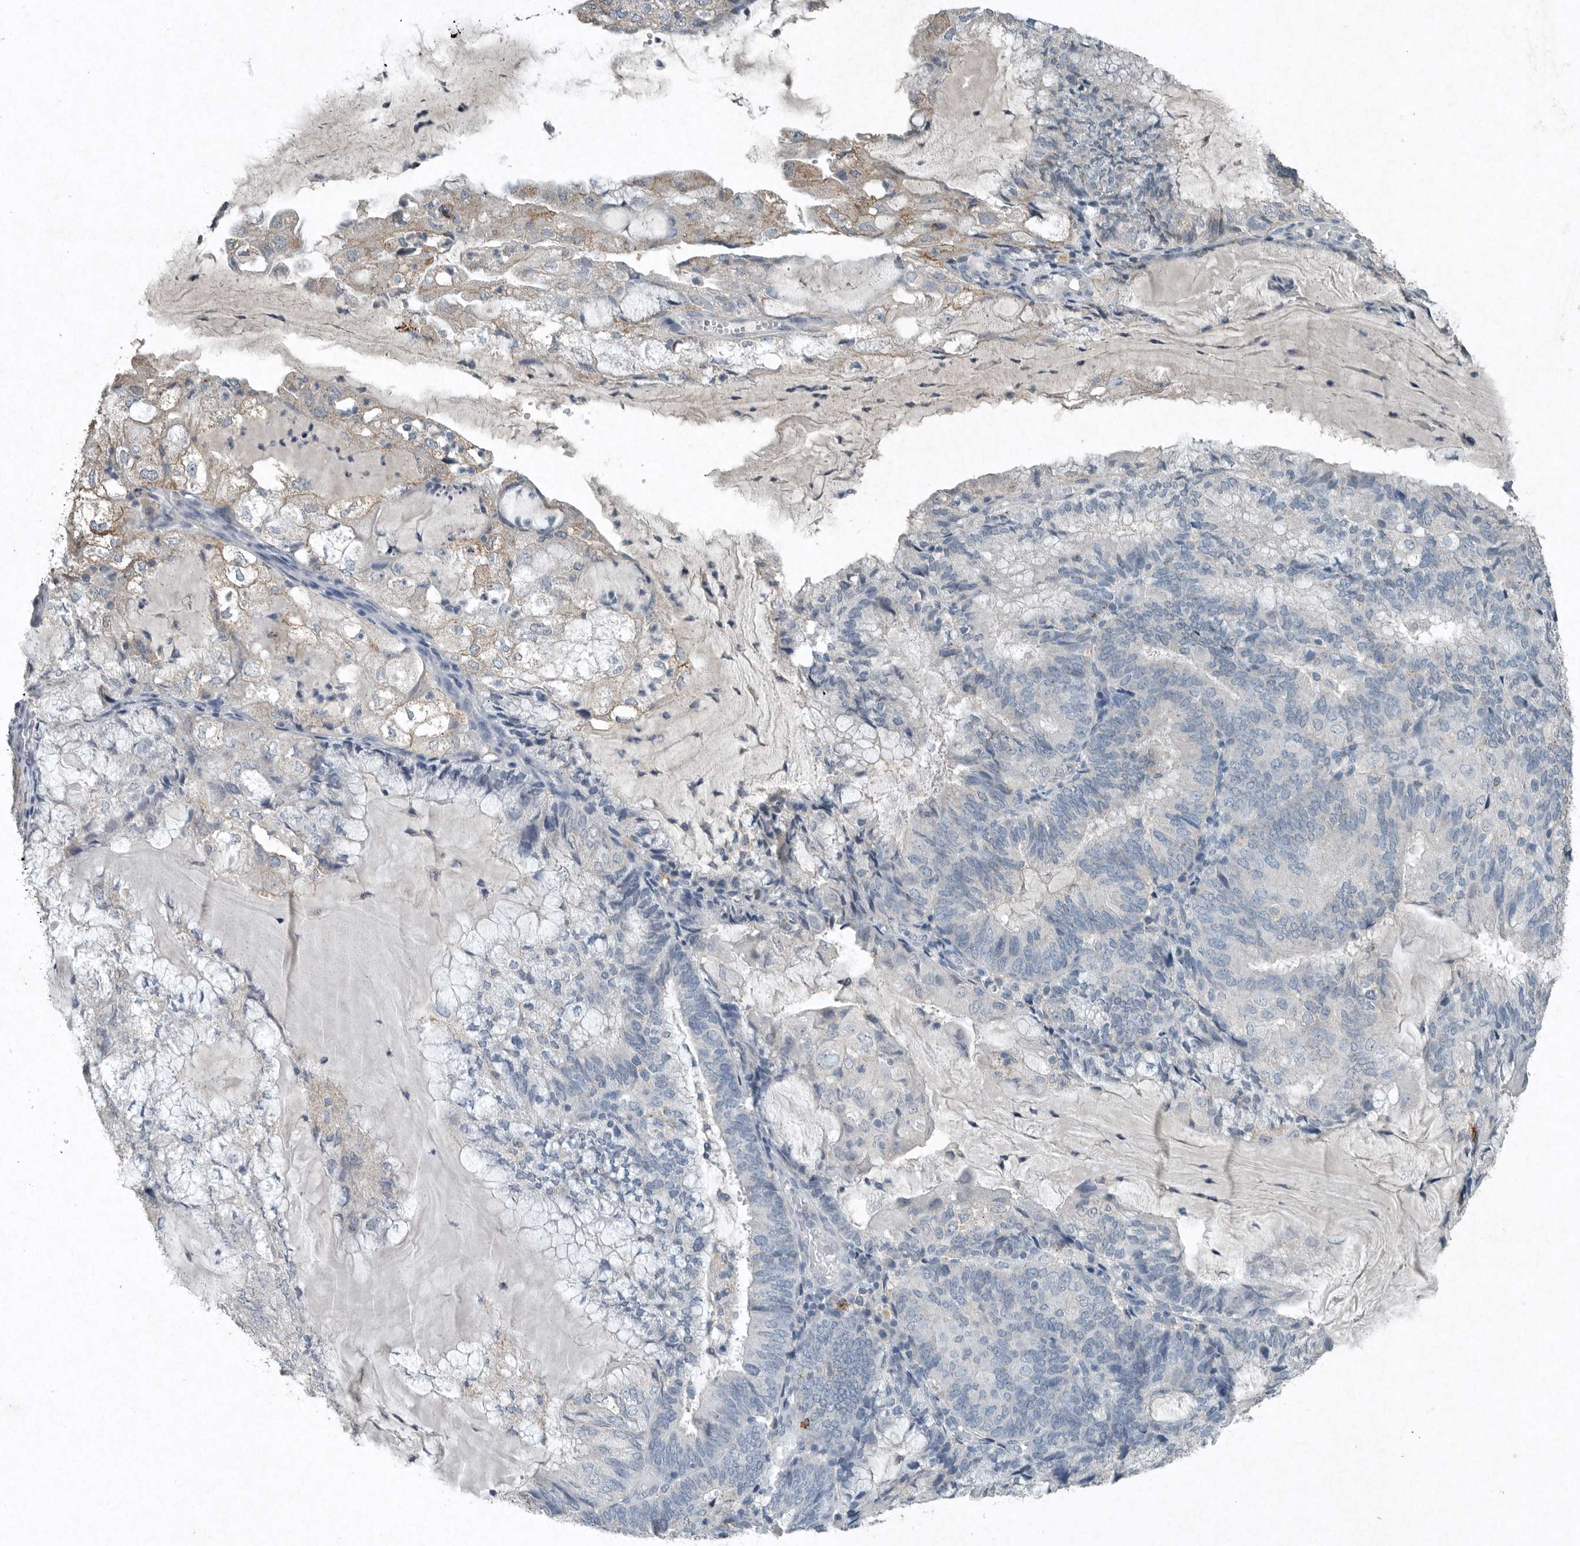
{"staining": {"intensity": "negative", "quantity": "none", "location": "none"}, "tissue": "endometrial cancer", "cell_type": "Tumor cells", "image_type": "cancer", "snomed": [{"axis": "morphology", "description": "Adenocarcinoma, NOS"}, {"axis": "topography", "description": "Endometrium"}], "caption": "Endometrial cancer (adenocarcinoma) was stained to show a protein in brown. There is no significant staining in tumor cells.", "gene": "IL20", "patient": {"sex": "female", "age": 81}}